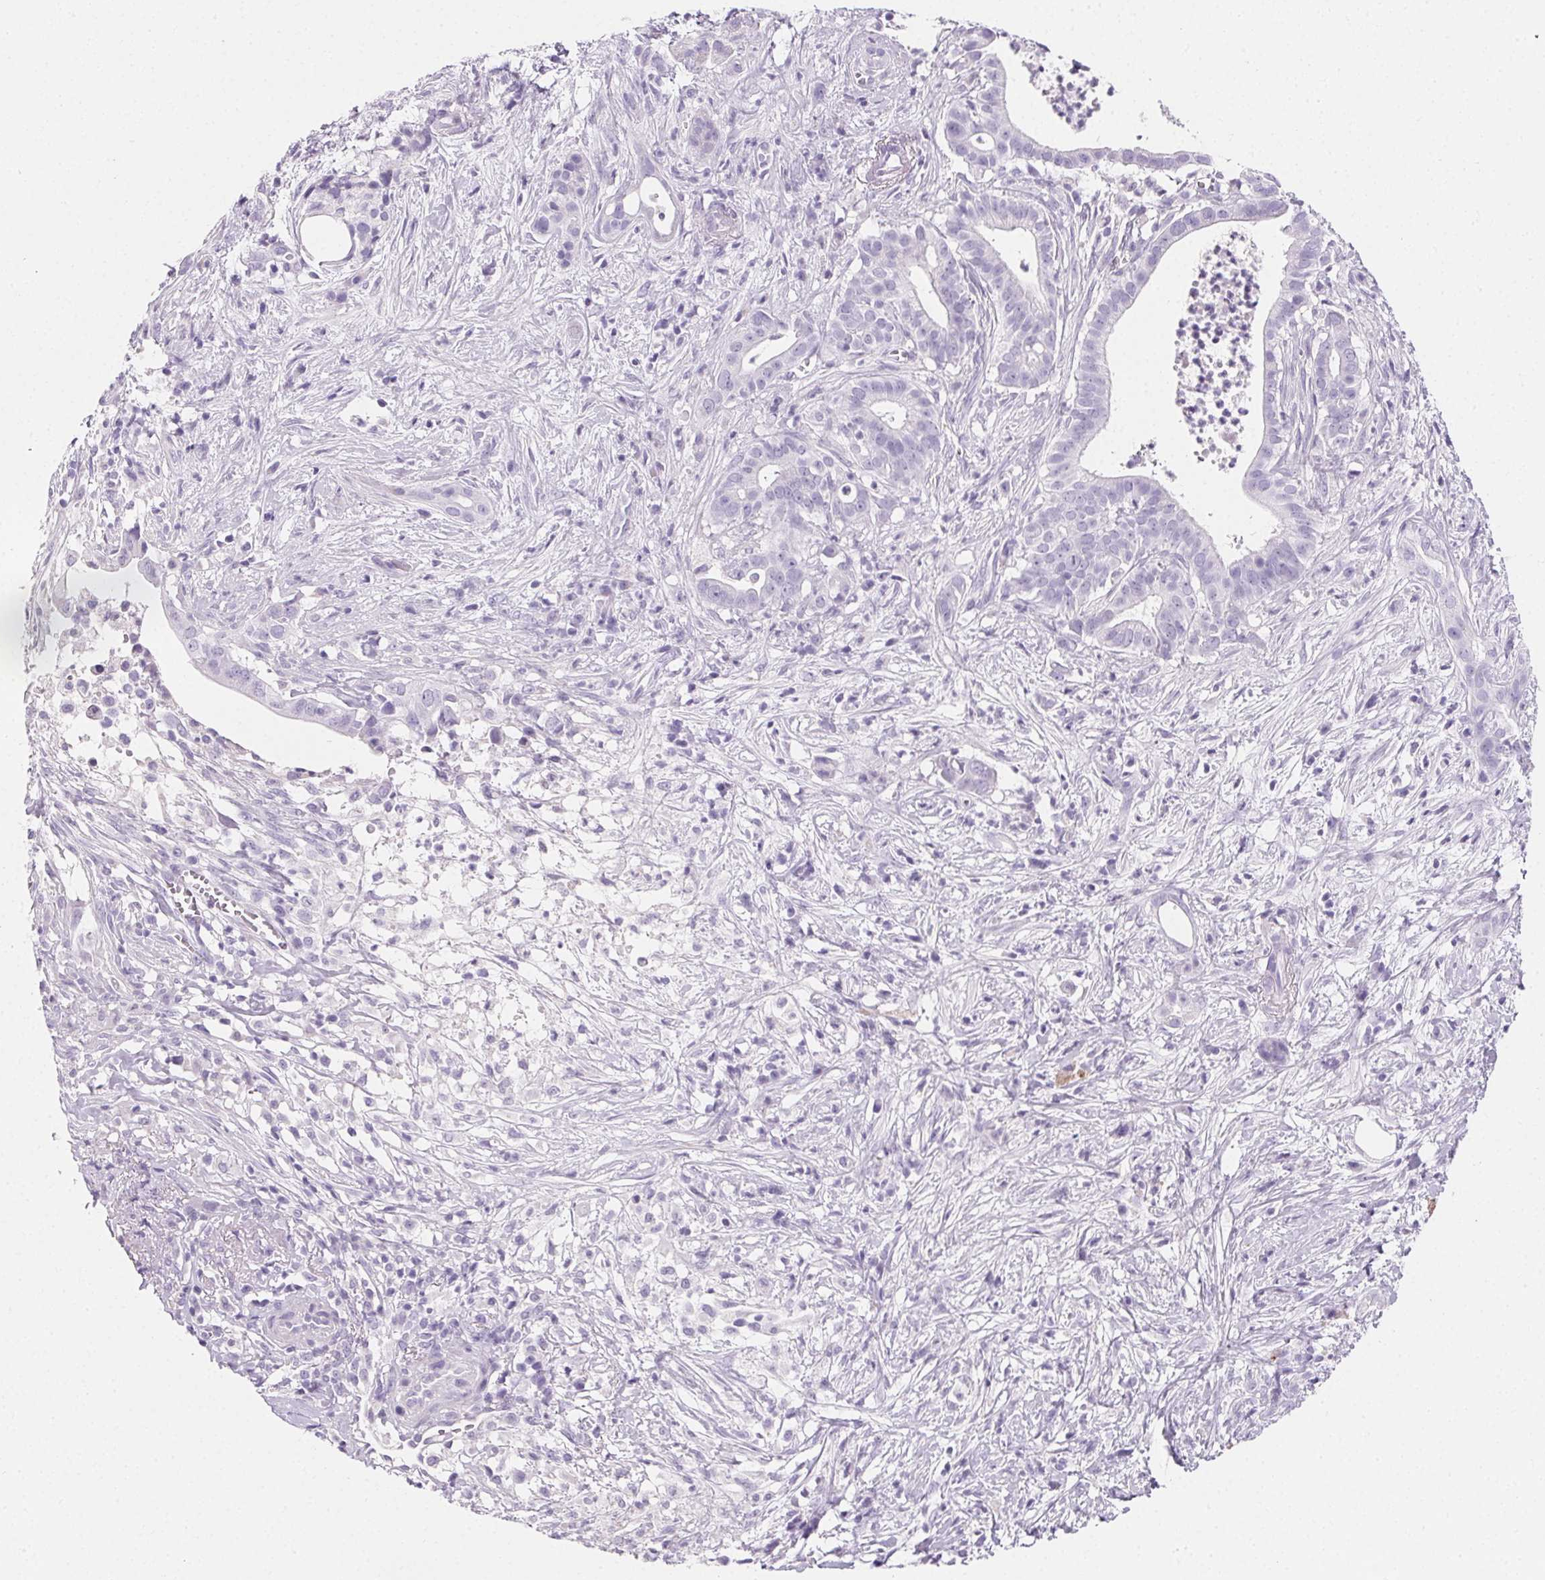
{"staining": {"intensity": "negative", "quantity": "none", "location": "none"}, "tissue": "pancreatic cancer", "cell_type": "Tumor cells", "image_type": "cancer", "snomed": [{"axis": "morphology", "description": "Adenocarcinoma, NOS"}, {"axis": "topography", "description": "Pancreas"}], "caption": "Immunohistochemical staining of human pancreatic cancer exhibits no significant expression in tumor cells. Brightfield microscopy of immunohistochemistry stained with DAB (brown) and hematoxylin (blue), captured at high magnification.", "gene": "PRSS3", "patient": {"sex": "male", "age": 61}}